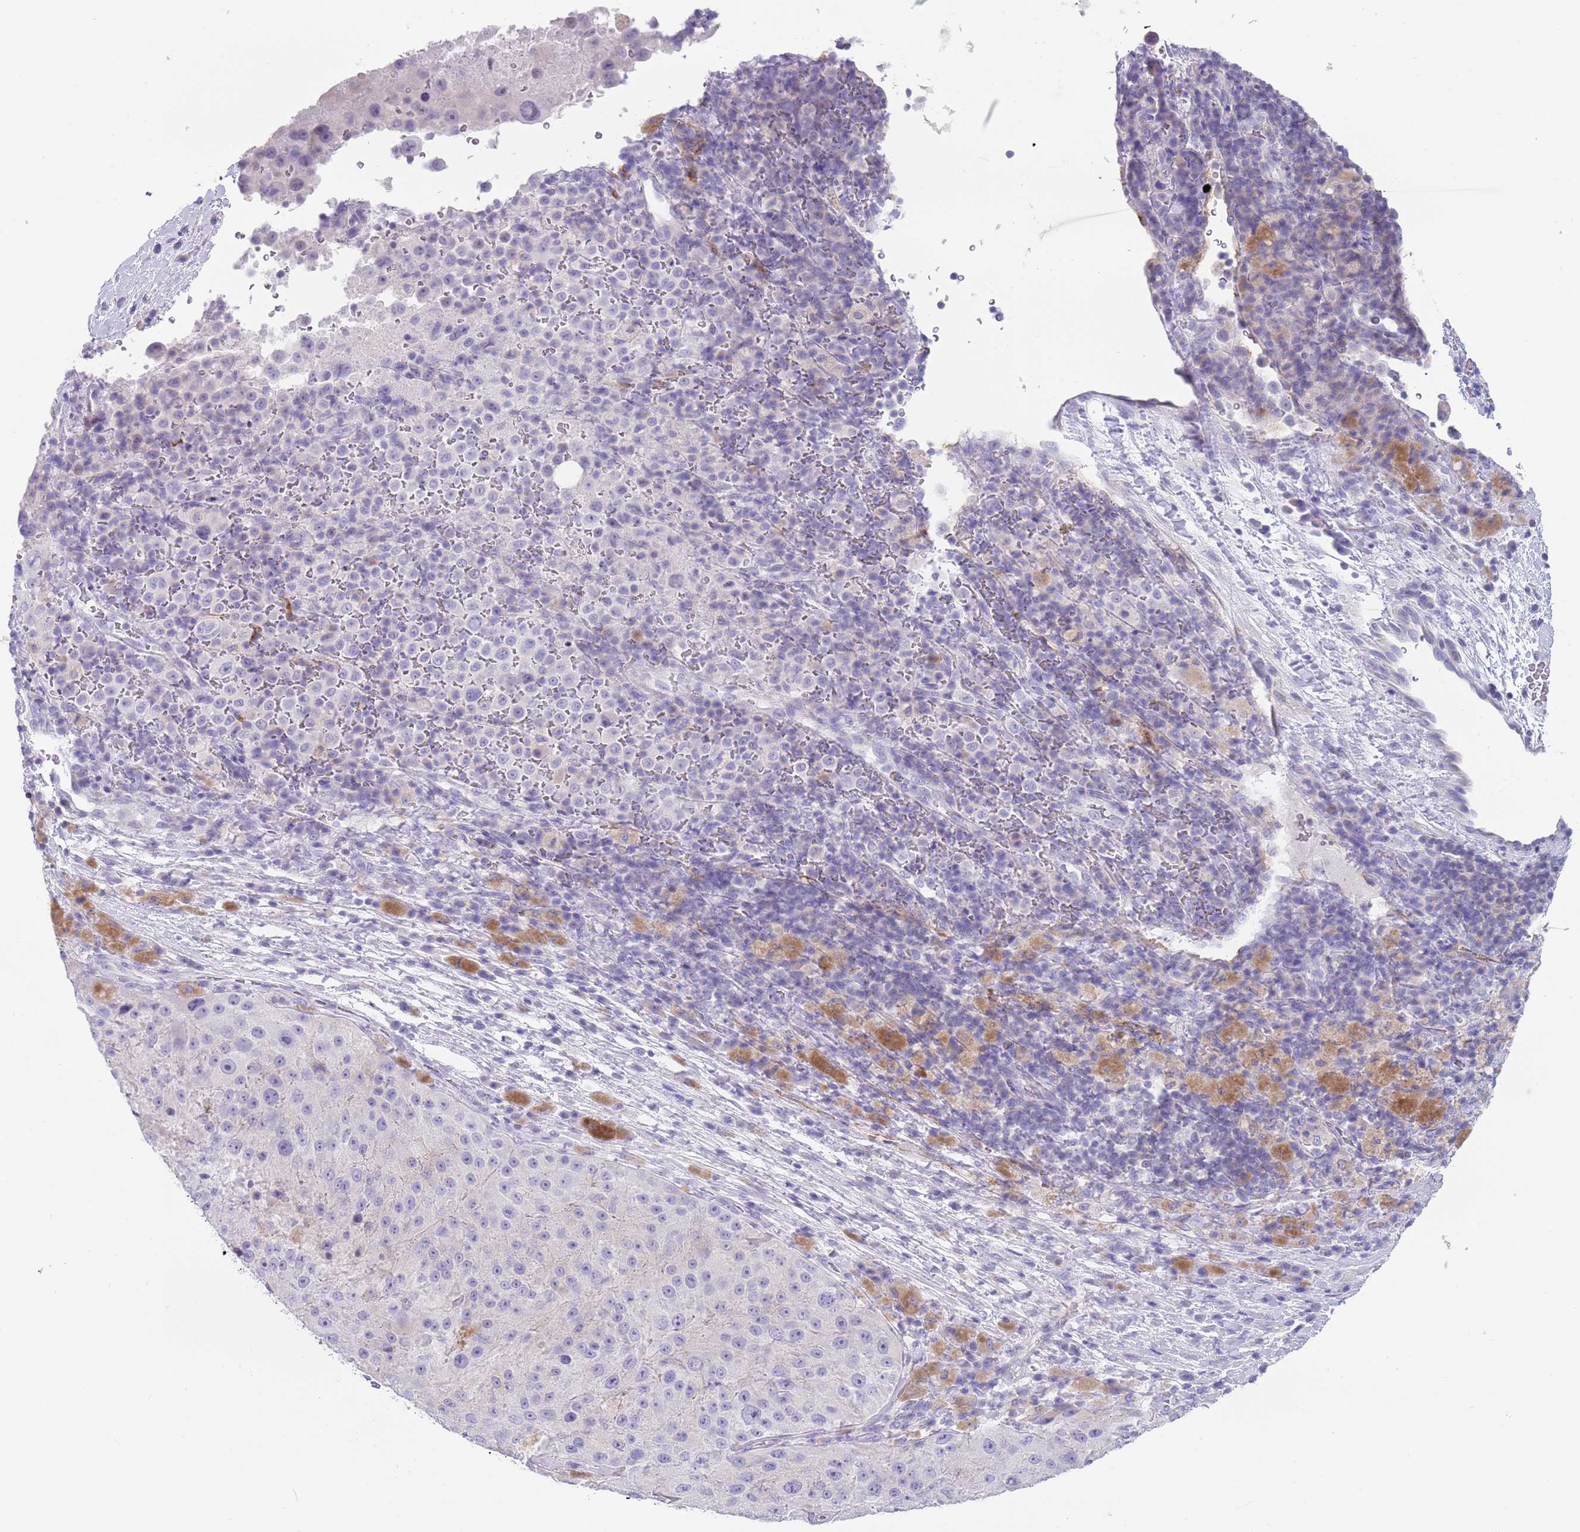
{"staining": {"intensity": "negative", "quantity": "none", "location": "none"}, "tissue": "melanoma", "cell_type": "Tumor cells", "image_type": "cancer", "snomed": [{"axis": "morphology", "description": "Malignant melanoma, Metastatic site"}, {"axis": "topography", "description": "Lymph node"}], "caption": "Tumor cells are negative for protein expression in human melanoma.", "gene": "CPXM2", "patient": {"sex": "male", "age": 62}}